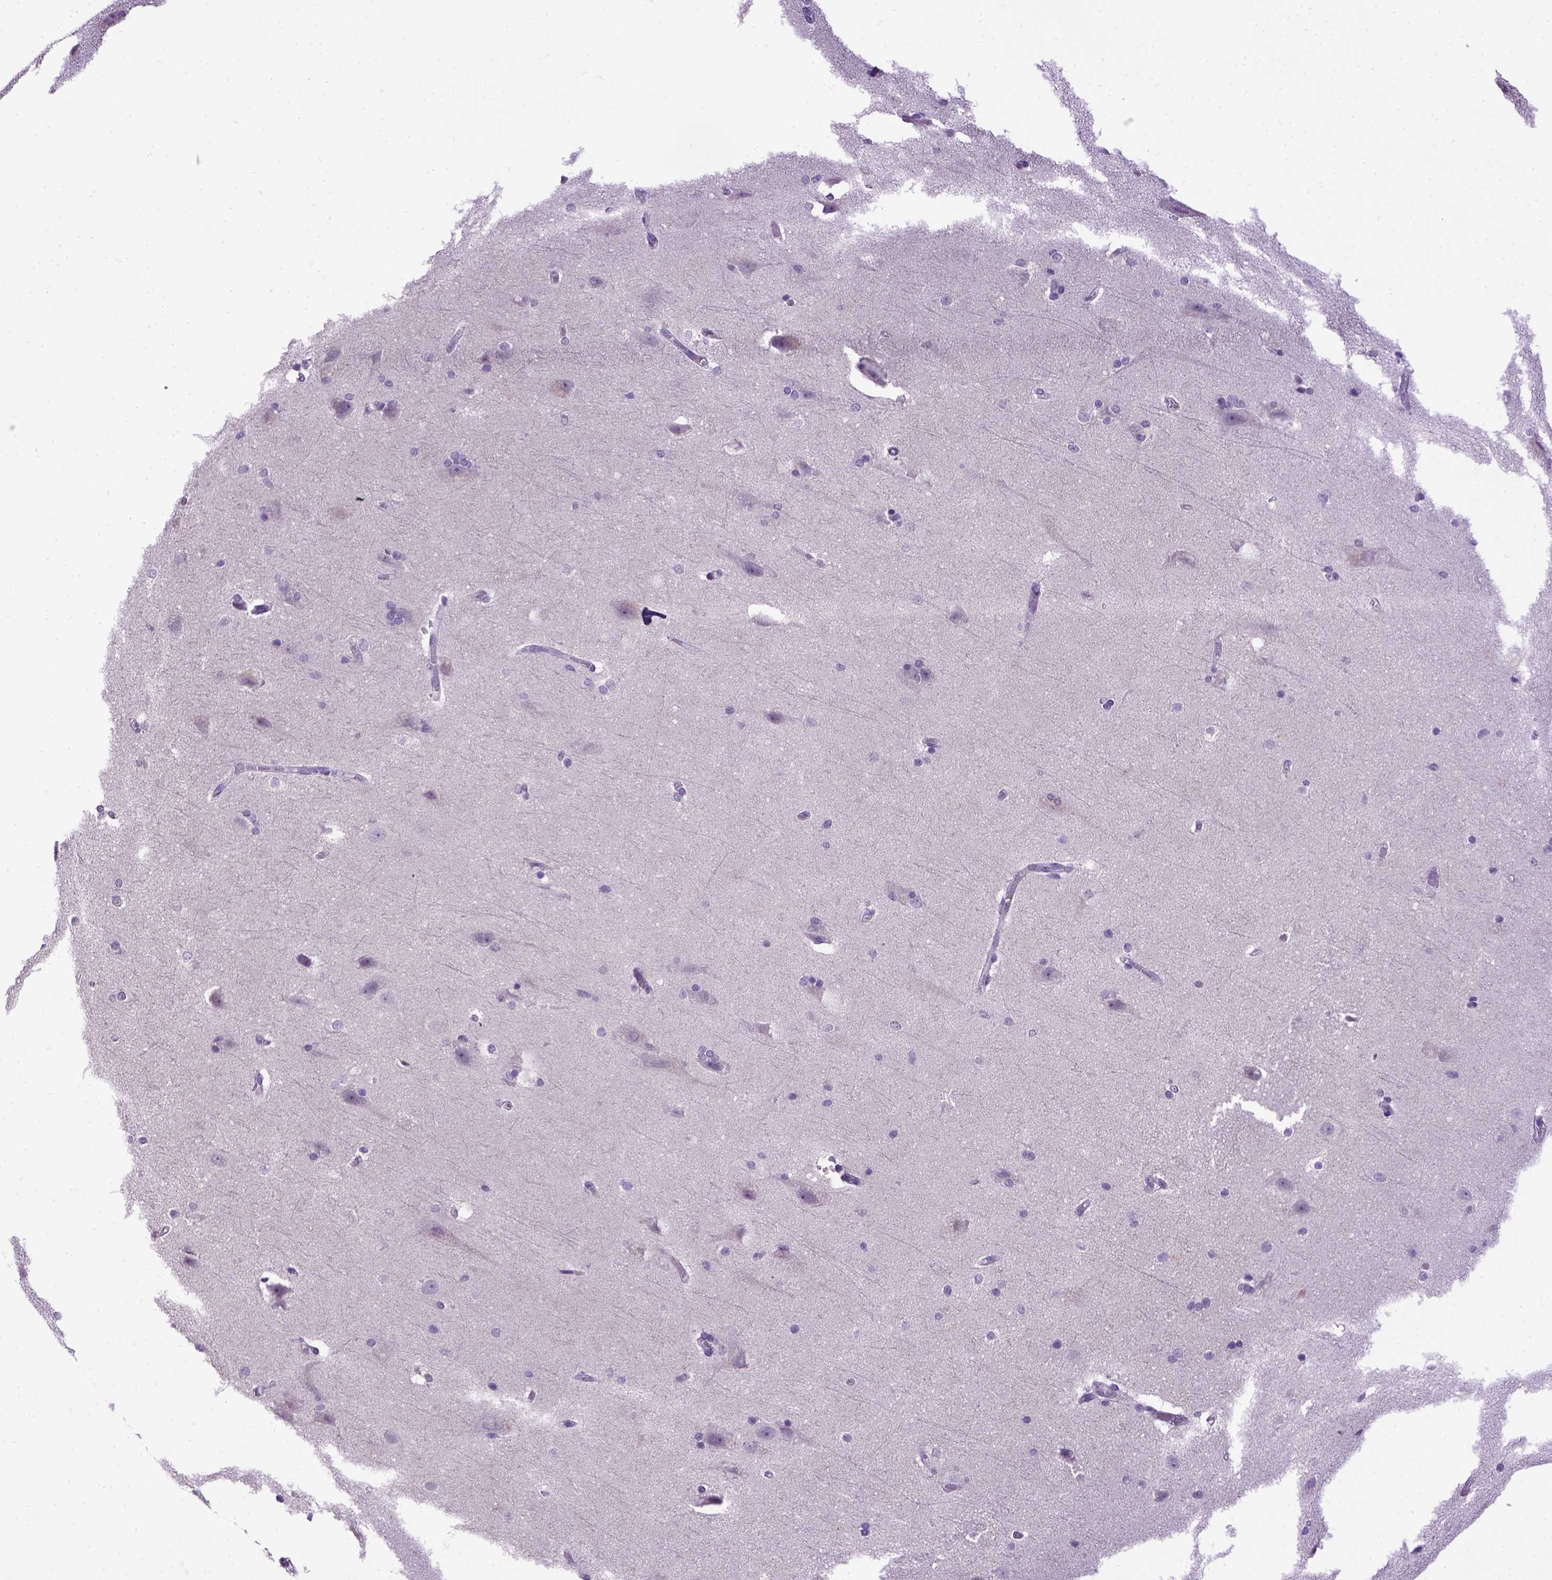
{"staining": {"intensity": "negative", "quantity": "none", "location": "none"}, "tissue": "hippocampus", "cell_type": "Glial cells", "image_type": "normal", "snomed": [{"axis": "morphology", "description": "Normal tissue, NOS"}, {"axis": "topography", "description": "Cerebral cortex"}, {"axis": "topography", "description": "Hippocampus"}], "caption": "Immunohistochemistry (IHC) histopathology image of benign hippocampus: hippocampus stained with DAB exhibits no significant protein staining in glial cells.", "gene": "CDH1", "patient": {"sex": "female", "age": 19}}